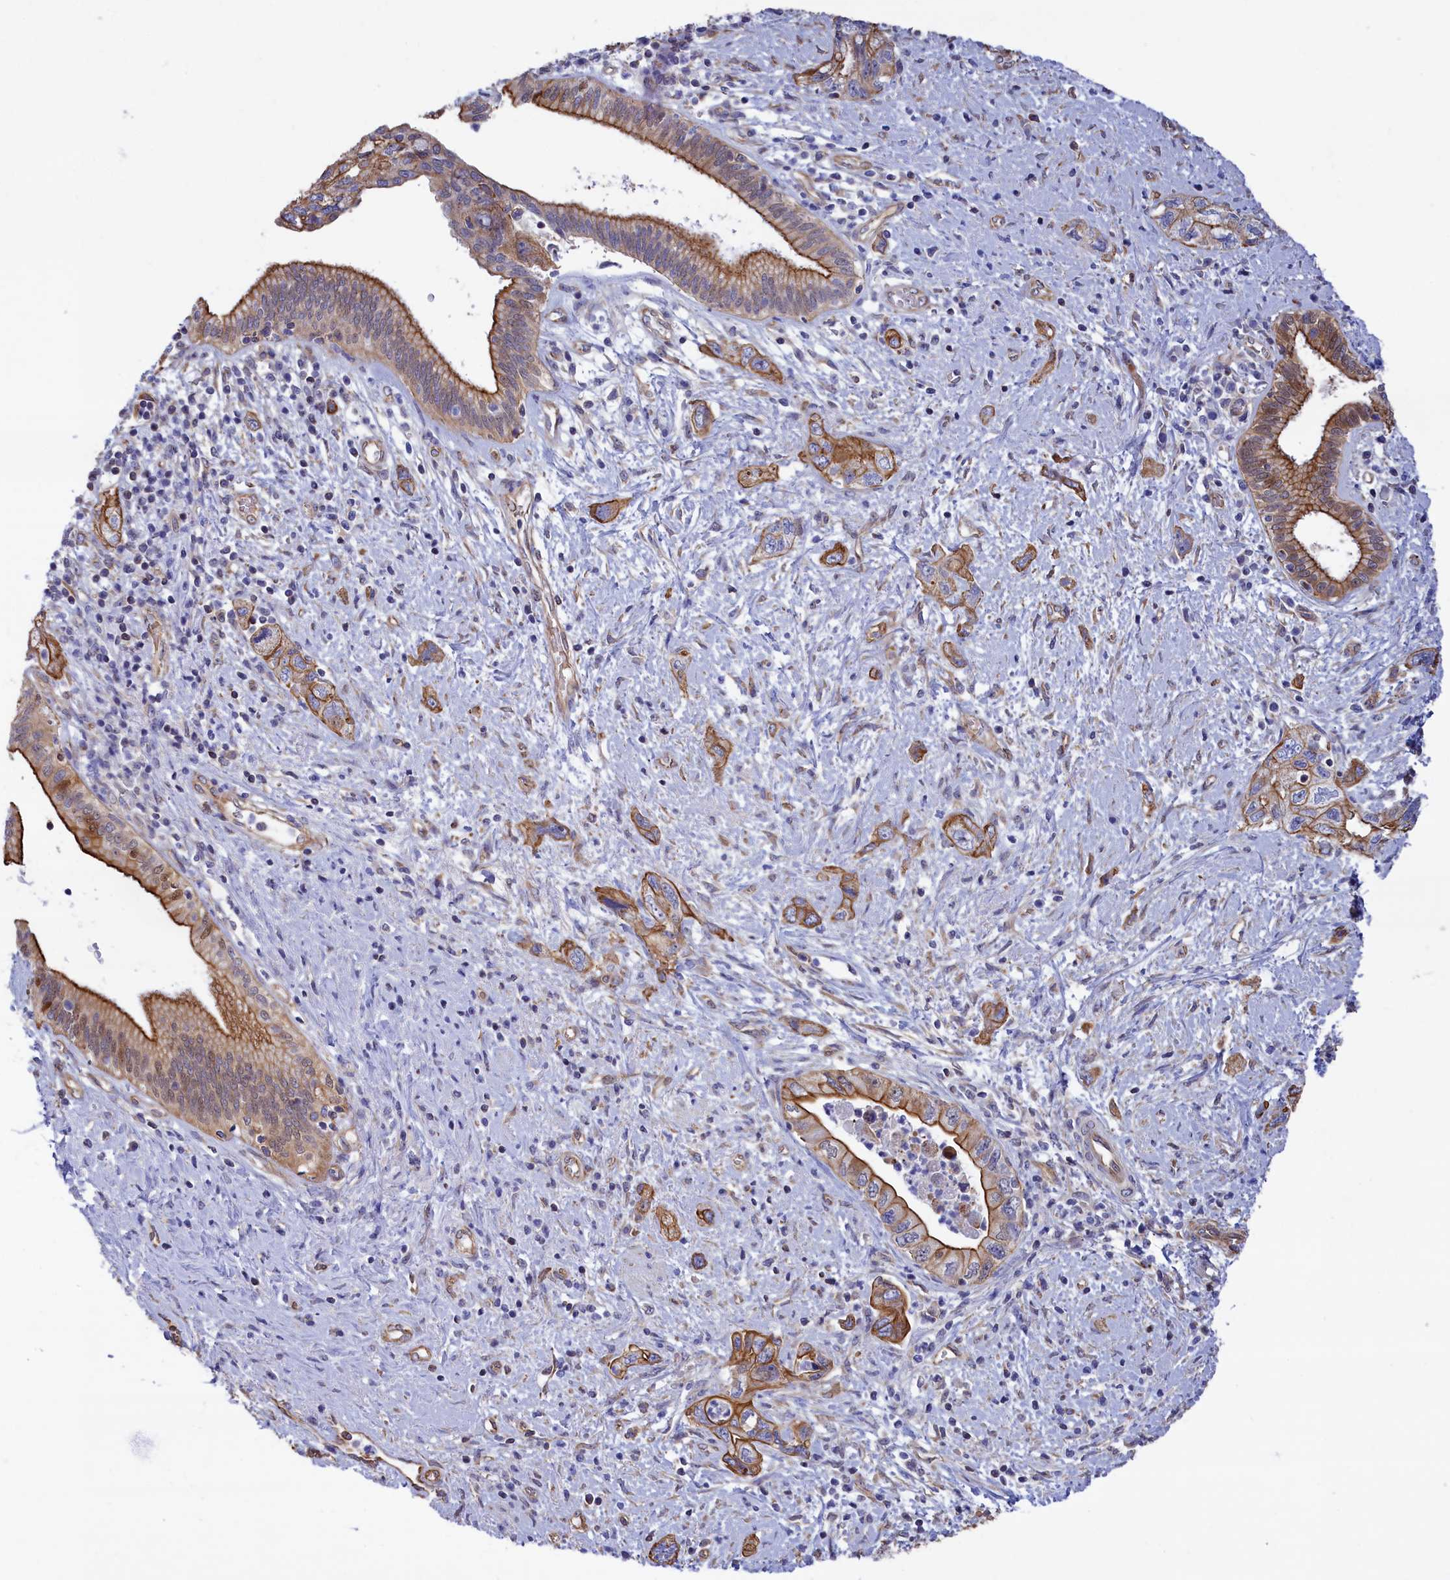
{"staining": {"intensity": "moderate", "quantity": ">75%", "location": "cytoplasmic/membranous"}, "tissue": "pancreatic cancer", "cell_type": "Tumor cells", "image_type": "cancer", "snomed": [{"axis": "morphology", "description": "Adenocarcinoma, NOS"}, {"axis": "topography", "description": "Pancreas"}], "caption": "This photomicrograph demonstrates IHC staining of pancreatic adenocarcinoma, with medium moderate cytoplasmic/membranous staining in about >75% of tumor cells.", "gene": "ABCC12", "patient": {"sex": "female", "age": 73}}